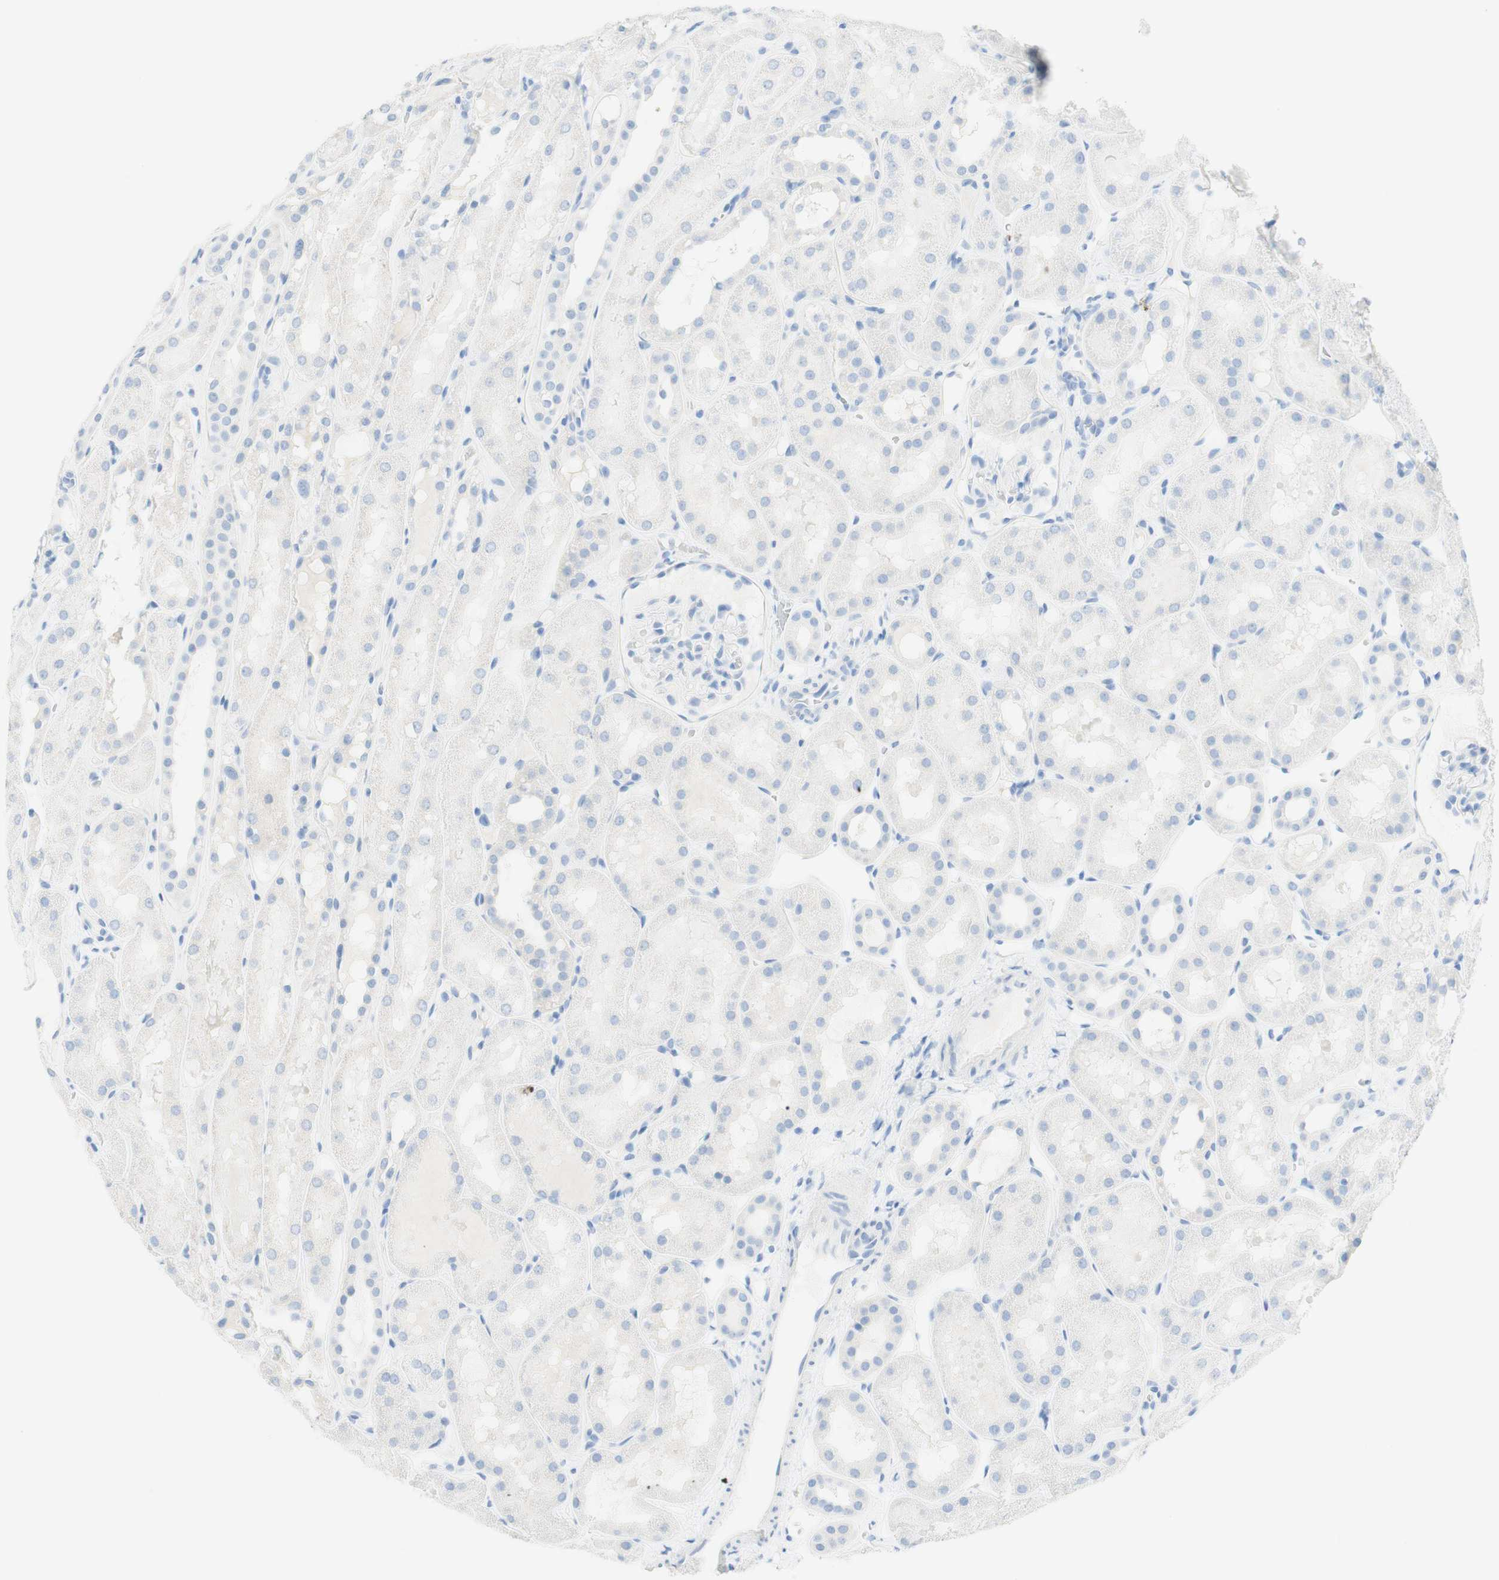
{"staining": {"intensity": "negative", "quantity": "none", "location": "none"}, "tissue": "kidney", "cell_type": "Cells in glomeruli", "image_type": "normal", "snomed": [{"axis": "morphology", "description": "Normal tissue, NOS"}, {"axis": "topography", "description": "Kidney"}, {"axis": "topography", "description": "Urinary bladder"}], "caption": "Unremarkable kidney was stained to show a protein in brown. There is no significant positivity in cells in glomeruli. (DAB (3,3'-diaminobenzidine) IHC, high magnification).", "gene": "TPO", "patient": {"sex": "male", "age": 16}}